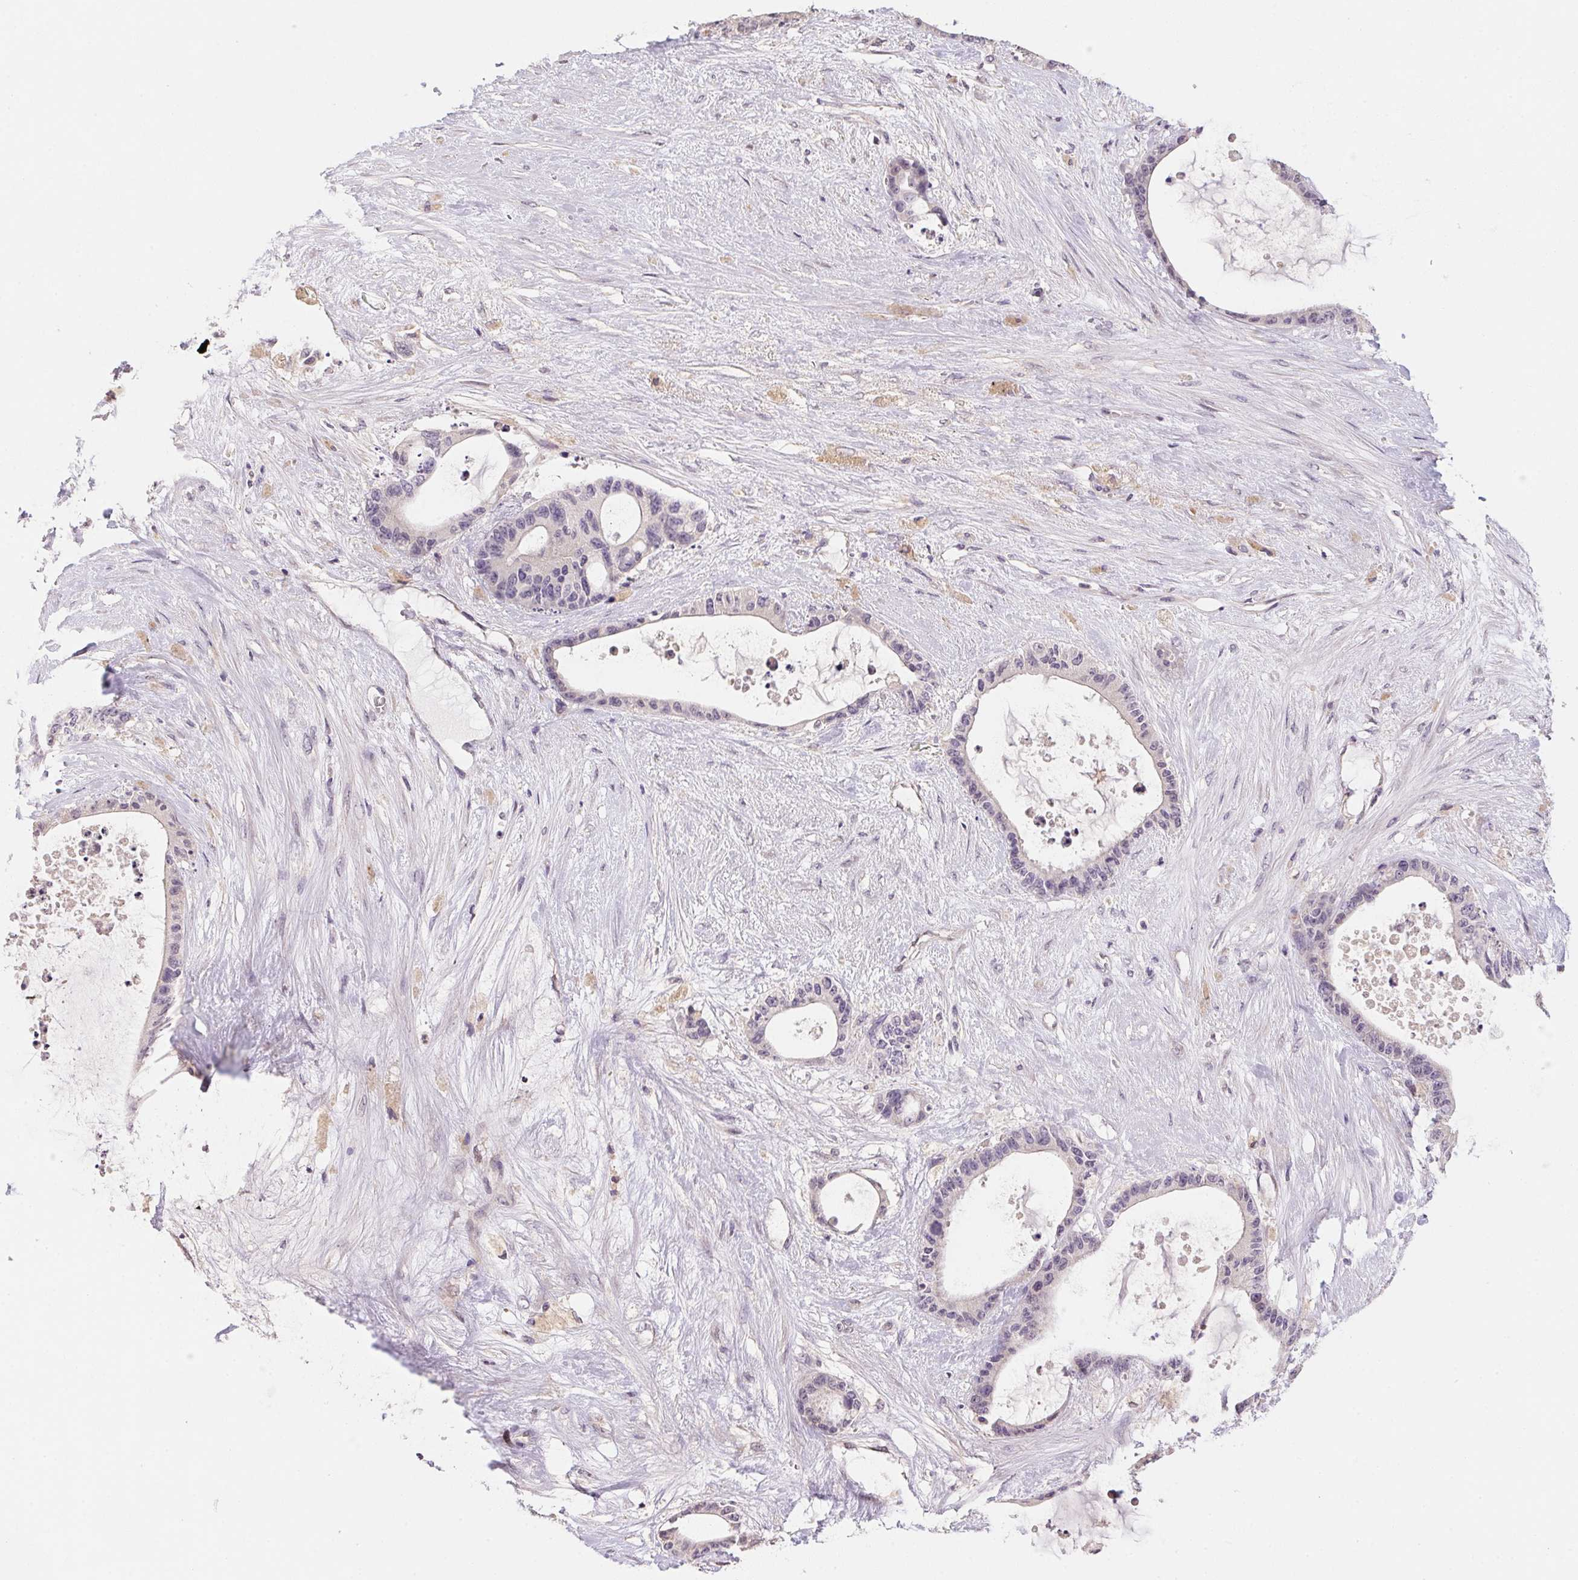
{"staining": {"intensity": "negative", "quantity": "none", "location": "none"}, "tissue": "liver cancer", "cell_type": "Tumor cells", "image_type": "cancer", "snomed": [{"axis": "morphology", "description": "Normal tissue, NOS"}, {"axis": "morphology", "description": "Cholangiocarcinoma"}, {"axis": "topography", "description": "Liver"}, {"axis": "topography", "description": "Peripheral nerve tissue"}], "caption": "An image of human cholangiocarcinoma (liver) is negative for staining in tumor cells.", "gene": "ALDH8A1", "patient": {"sex": "female", "age": 73}}